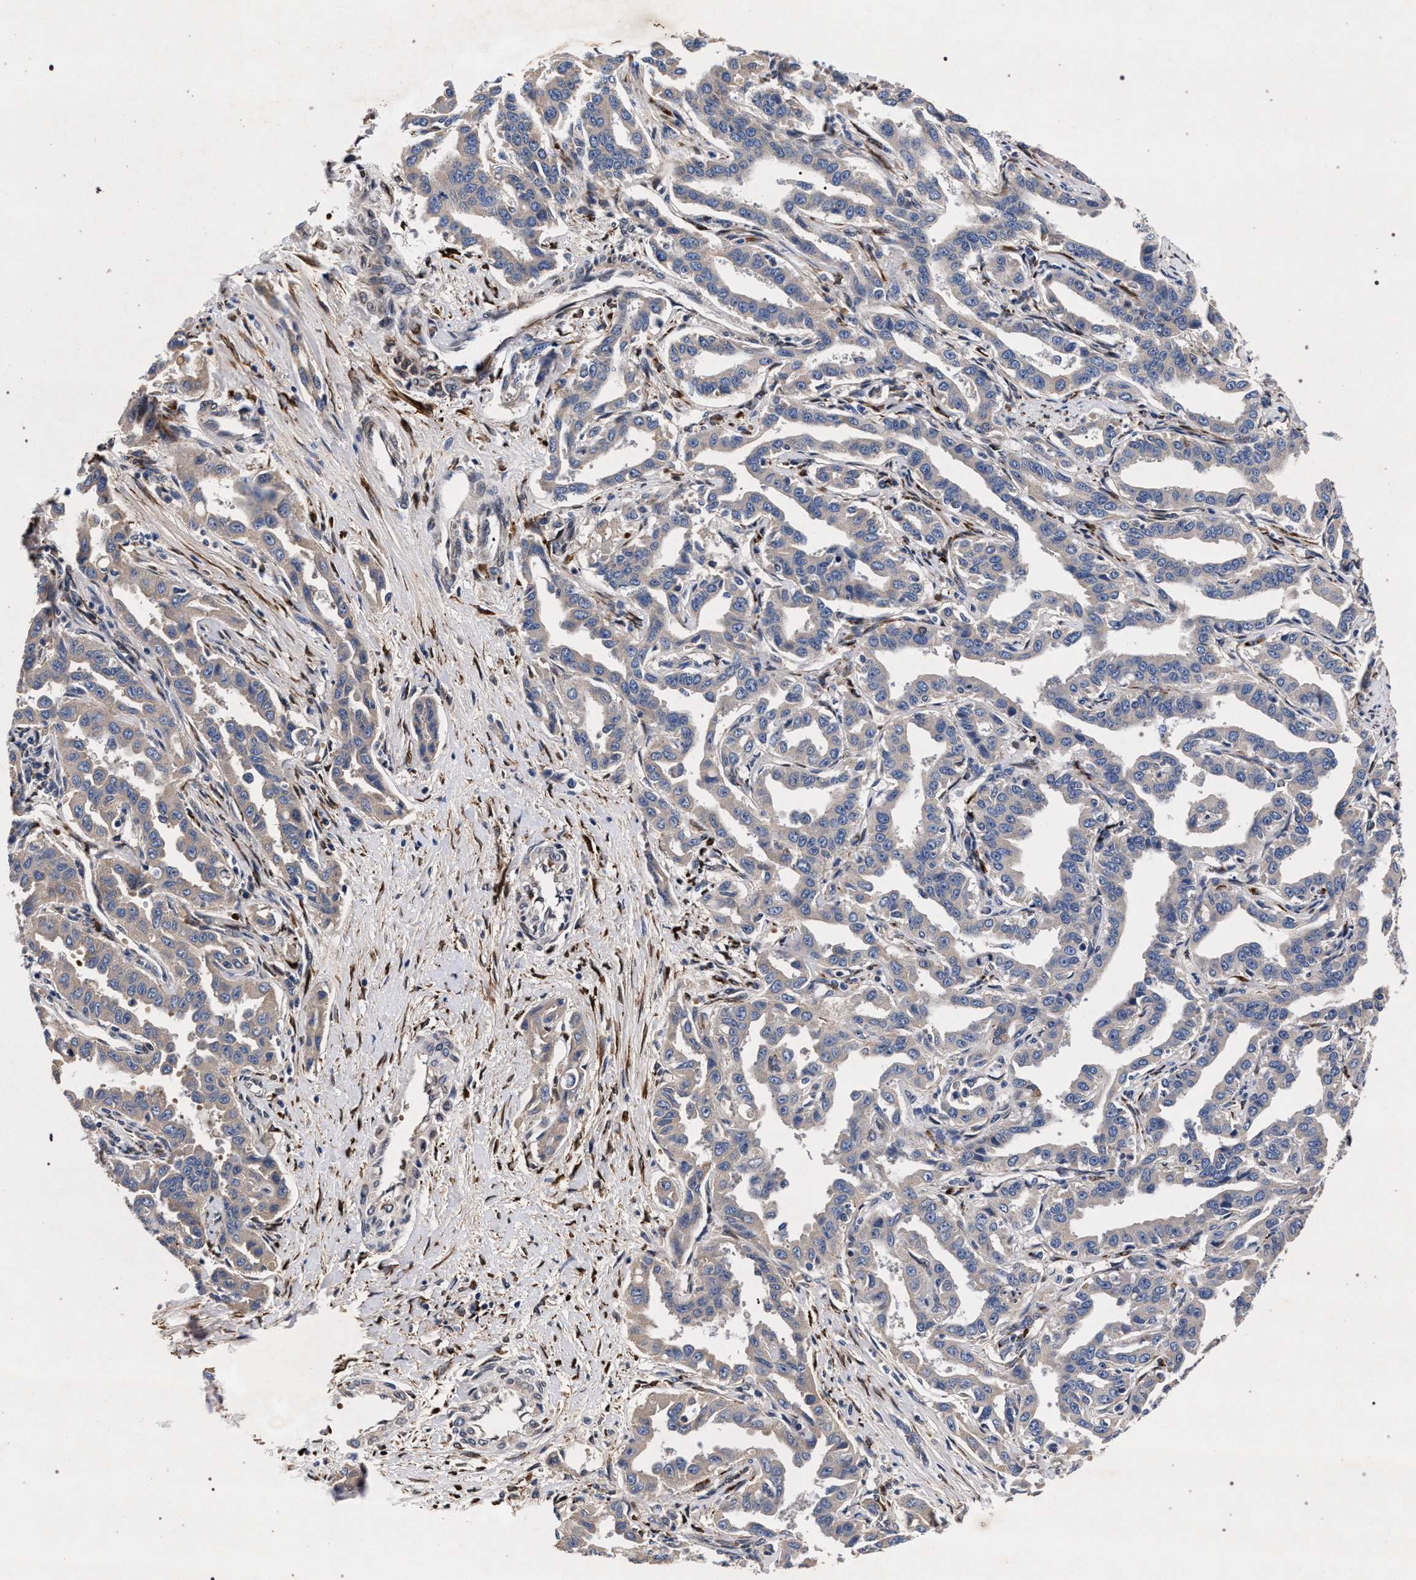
{"staining": {"intensity": "negative", "quantity": "none", "location": "none"}, "tissue": "liver cancer", "cell_type": "Tumor cells", "image_type": "cancer", "snomed": [{"axis": "morphology", "description": "Cholangiocarcinoma"}, {"axis": "topography", "description": "Liver"}], "caption": "There is no significant staining in tumor cells of liver cancer. (DAB (3,3'-diaminobenzidine) immunohistochemistry visualized using brightfield microscopy, high magnification).", "gene": "NEK7", "patient": {"sex": "male", "age": 59}}